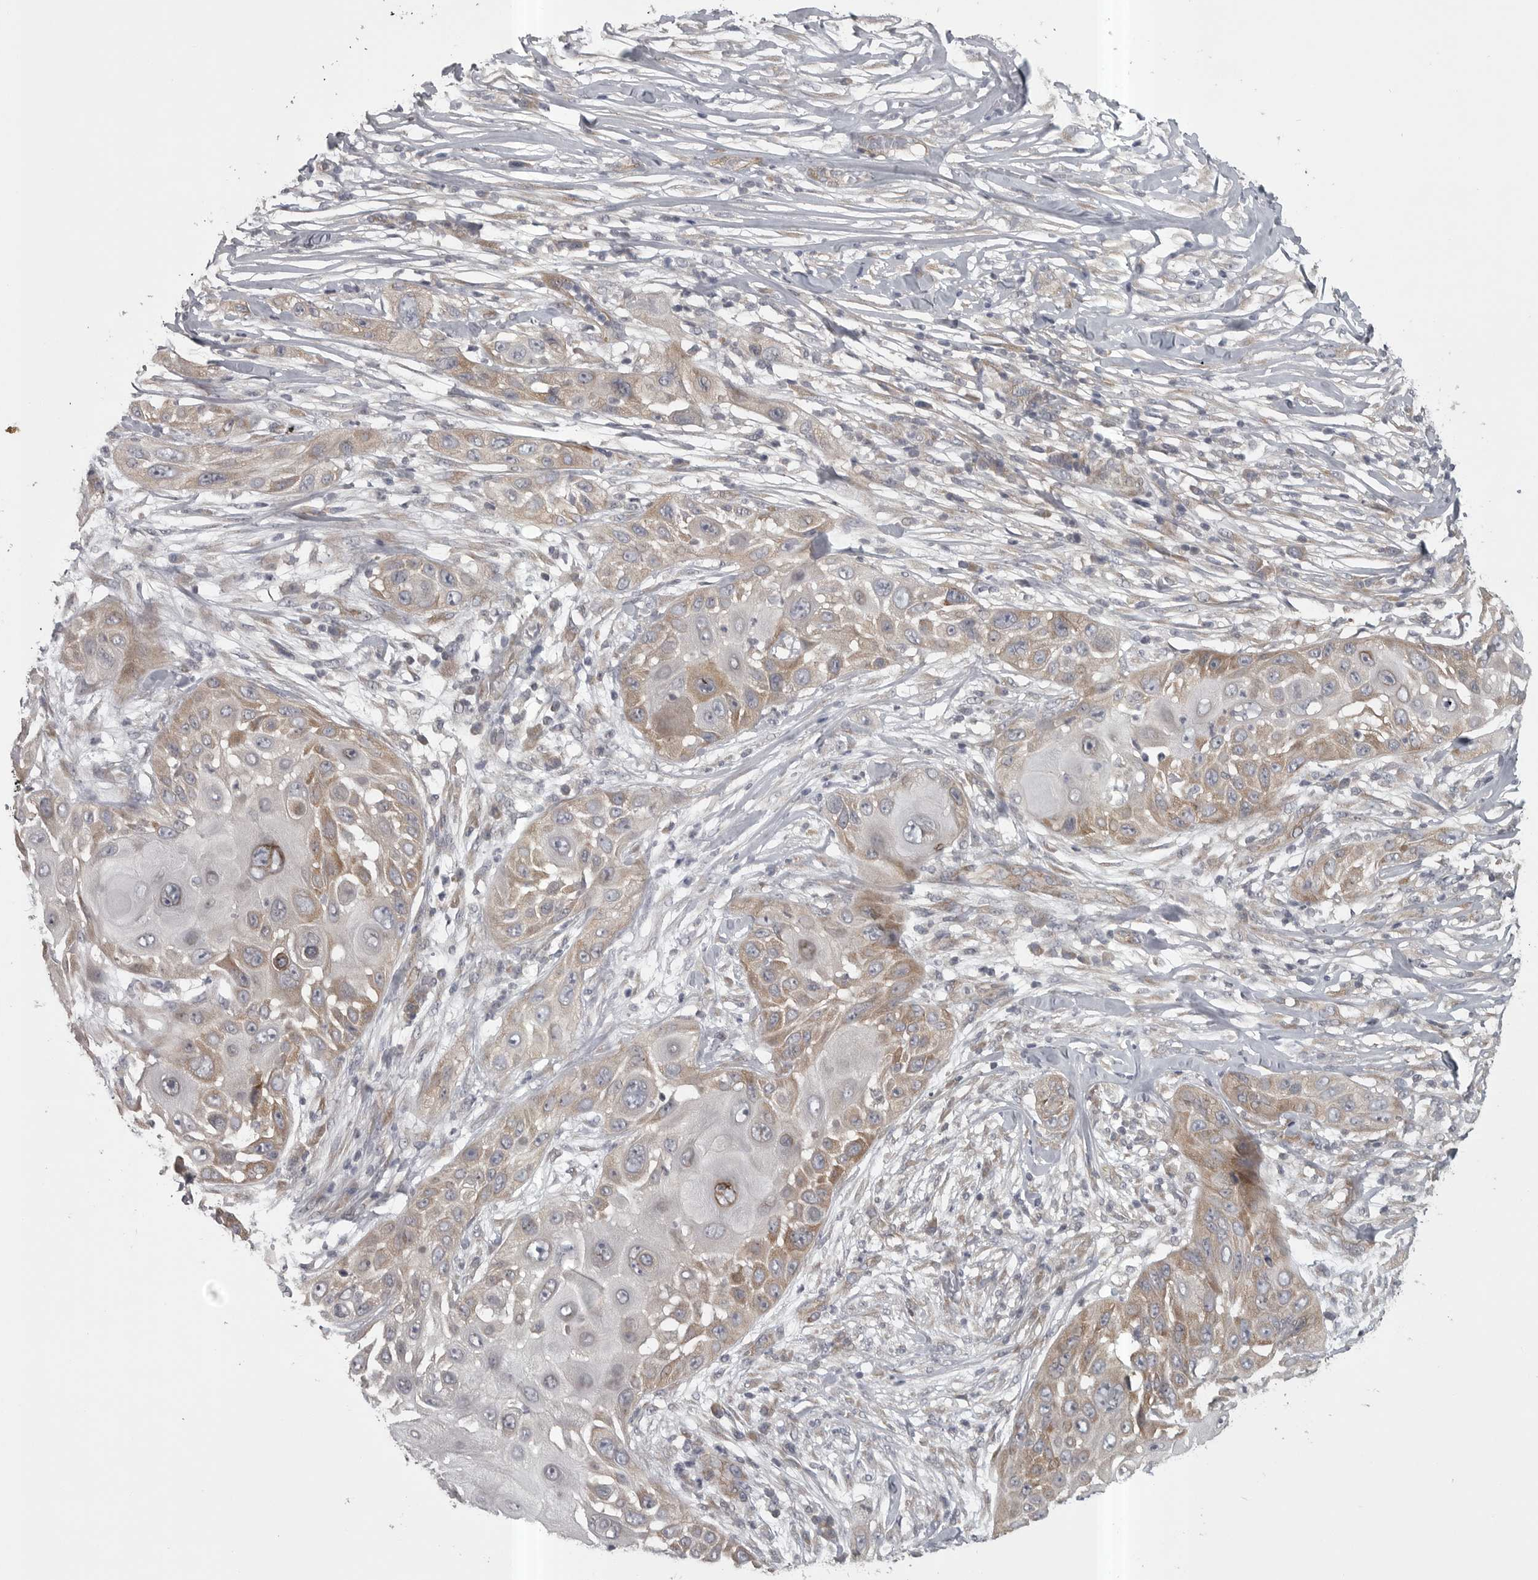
{"staining": {"intensity": "moderate", "quantity": "25%-75%", "location": "cytoplasmic/membranous"}, "tissue": "skin cancer", "cell_type": "Tumor cells", "image_type": "cancer", "snomed": [{"axis": "morphology", "description": "Squamous cell carcinoma, NOS"}, {"axis": "topography", "description": "Skin"}], "caption": "Moderate cytoplasmic/membranous positivity for a protein is present in approximately 25%-75% of tumor cells of skin cancer (squamous cell carcinoma) using immunohistochemistry (IHC).", "gene": "PHF13", "patient": {"sex": "female", "age": 44}}